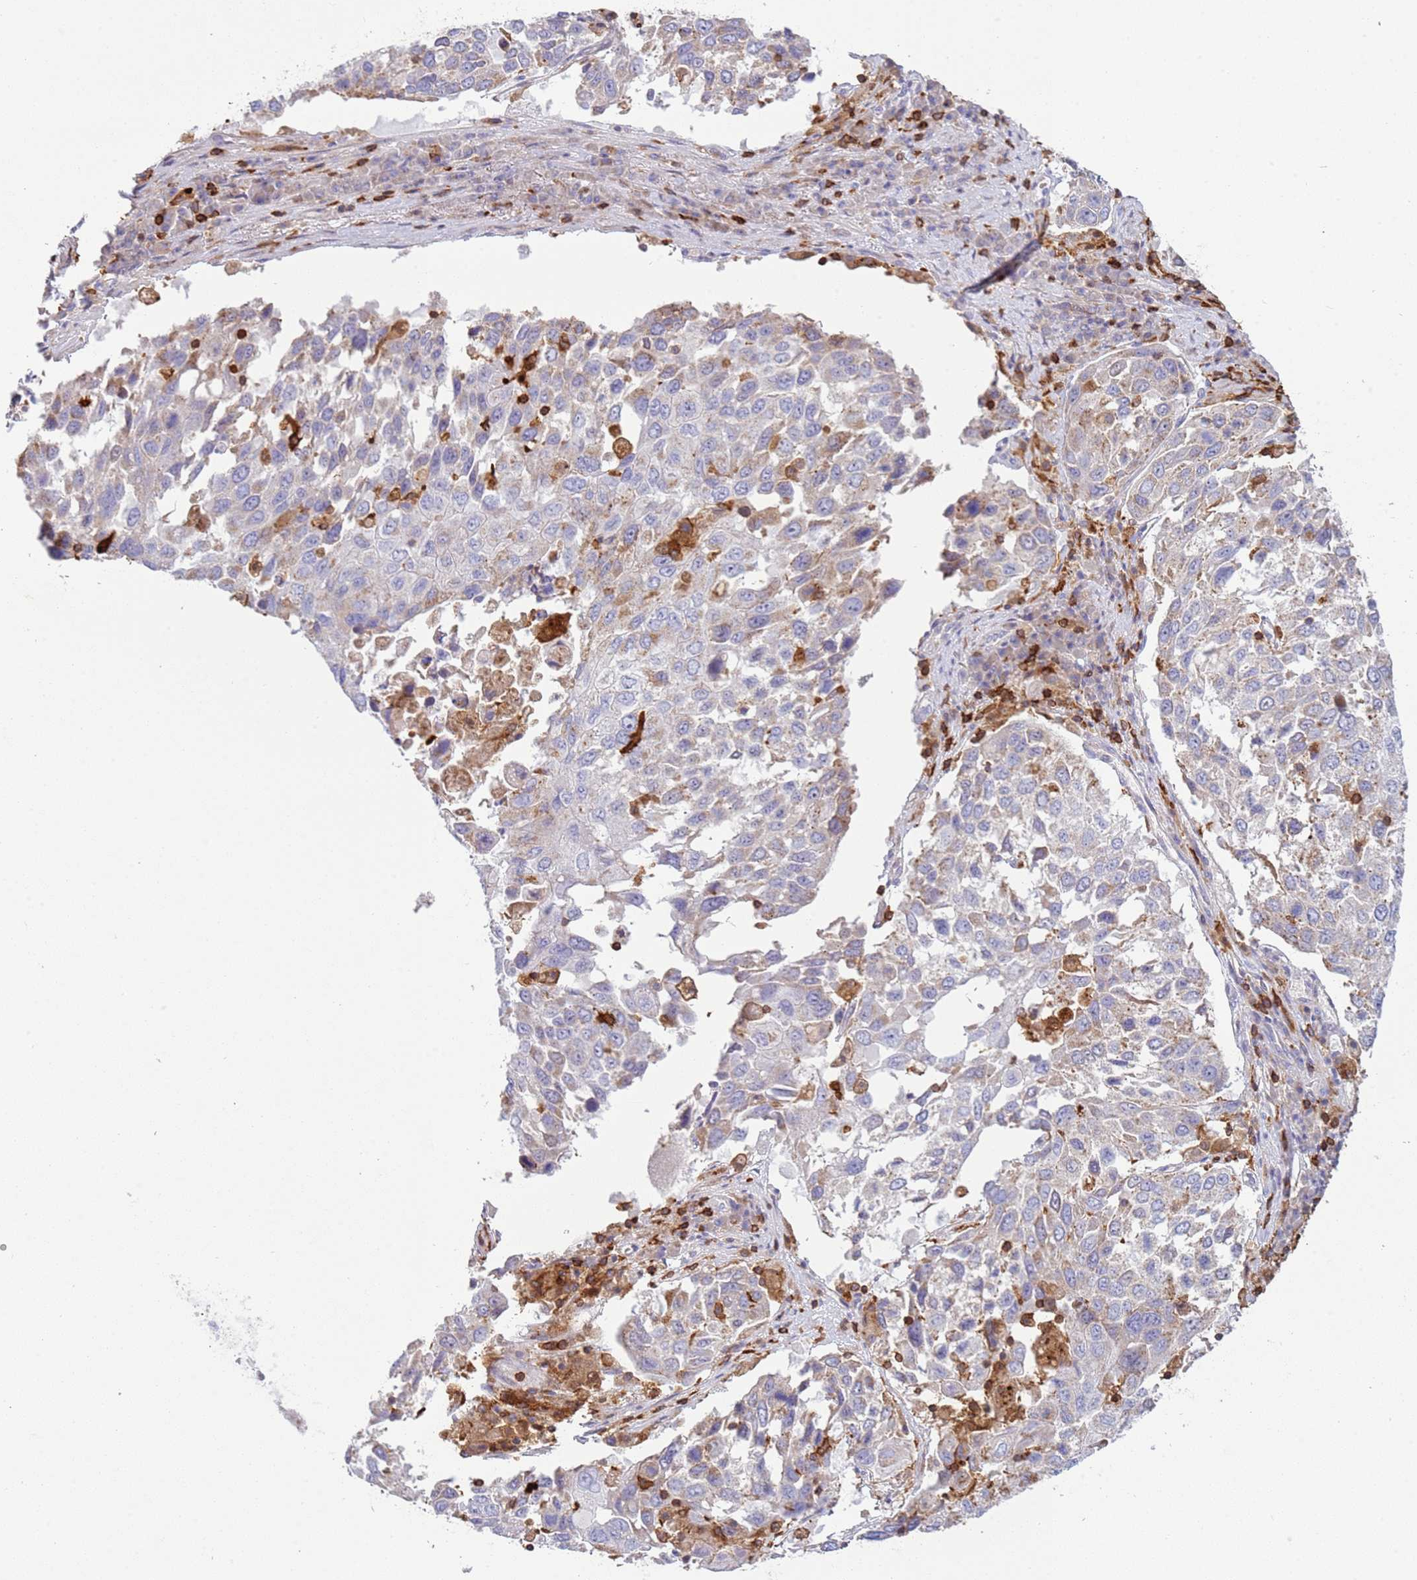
{"staining": {"intensity": "negative", "quantity": "none", "location": "none"}, "tissue": "lung cancer", "cell_type": "Tumor cells", "image_type": "cancer", "snomed": [{"axis": "morphology", "description": "Squamous cell carcinoma, NOS"}, {"axis": "topography", "description": "Lung"}], "caption": "Immunohistochemistry (IHC) image of neoplastic tissue: lung cancer stained with DAB demonstrates no significant protein staining in tumor cells.", "gene": "TTPAL", "patient": {"sex": "male", "age": 65}}